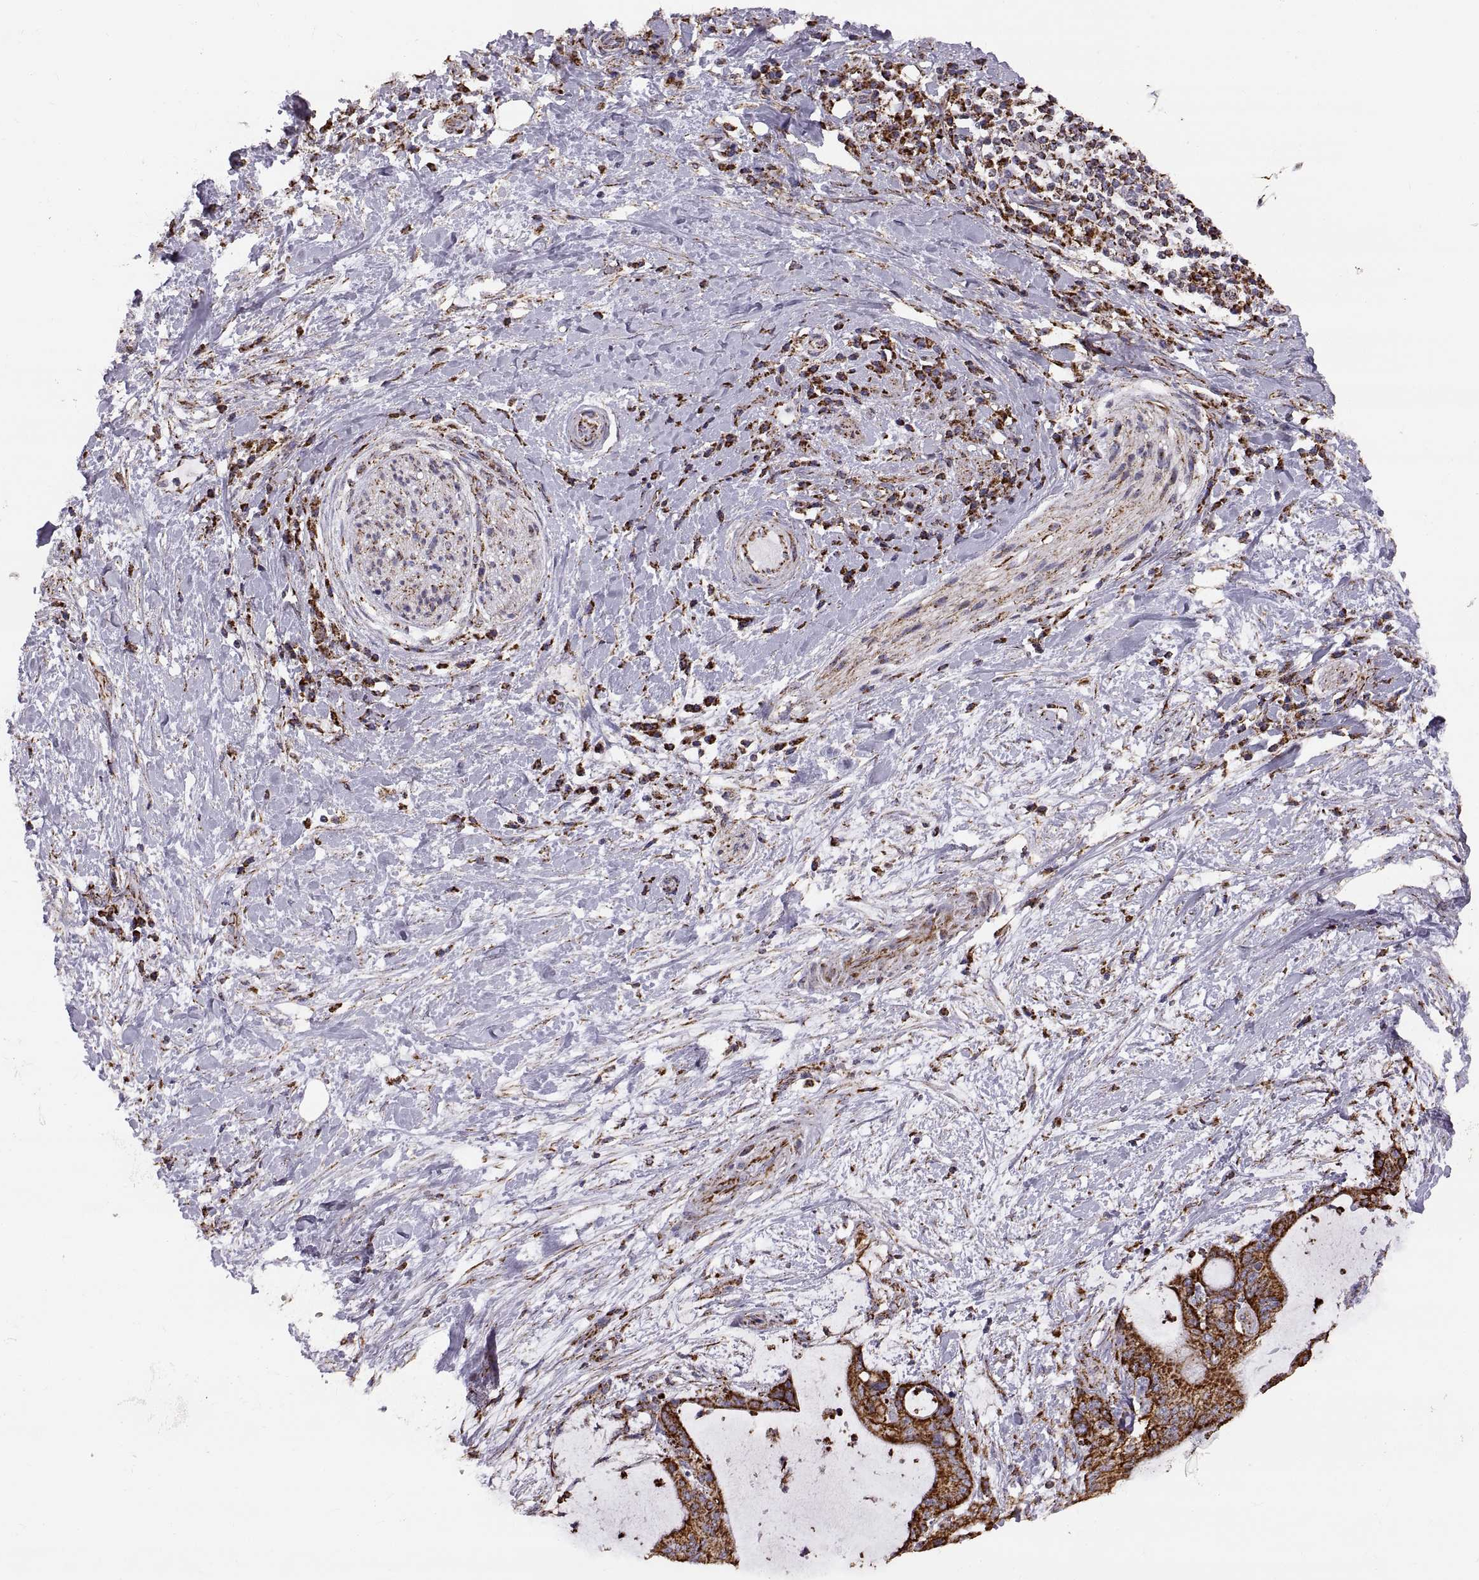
{"staining": {"intensity": "strong", "quantity": ">75%", "location": "cytoplasmic/membranous"}, "tissue": "liver cancer", "cell_type": "Tumor cells", "image_type": "cancer", "snomed": [{"axis": "morphology", "description": "Cholangiocarcinoma"}, {"axis": "topography", "description": "Liver"}], "caption": "DAB (3,3'-diaminobenzidine) immunohistochemical staining of cholangiocarcinoma (liver) demonstrates strong cytoplasmic/membranous protein expression in approximately >75% of tumor cells.", "gene": "ARSD", "patient": {"sex": "female", "age": 73}}